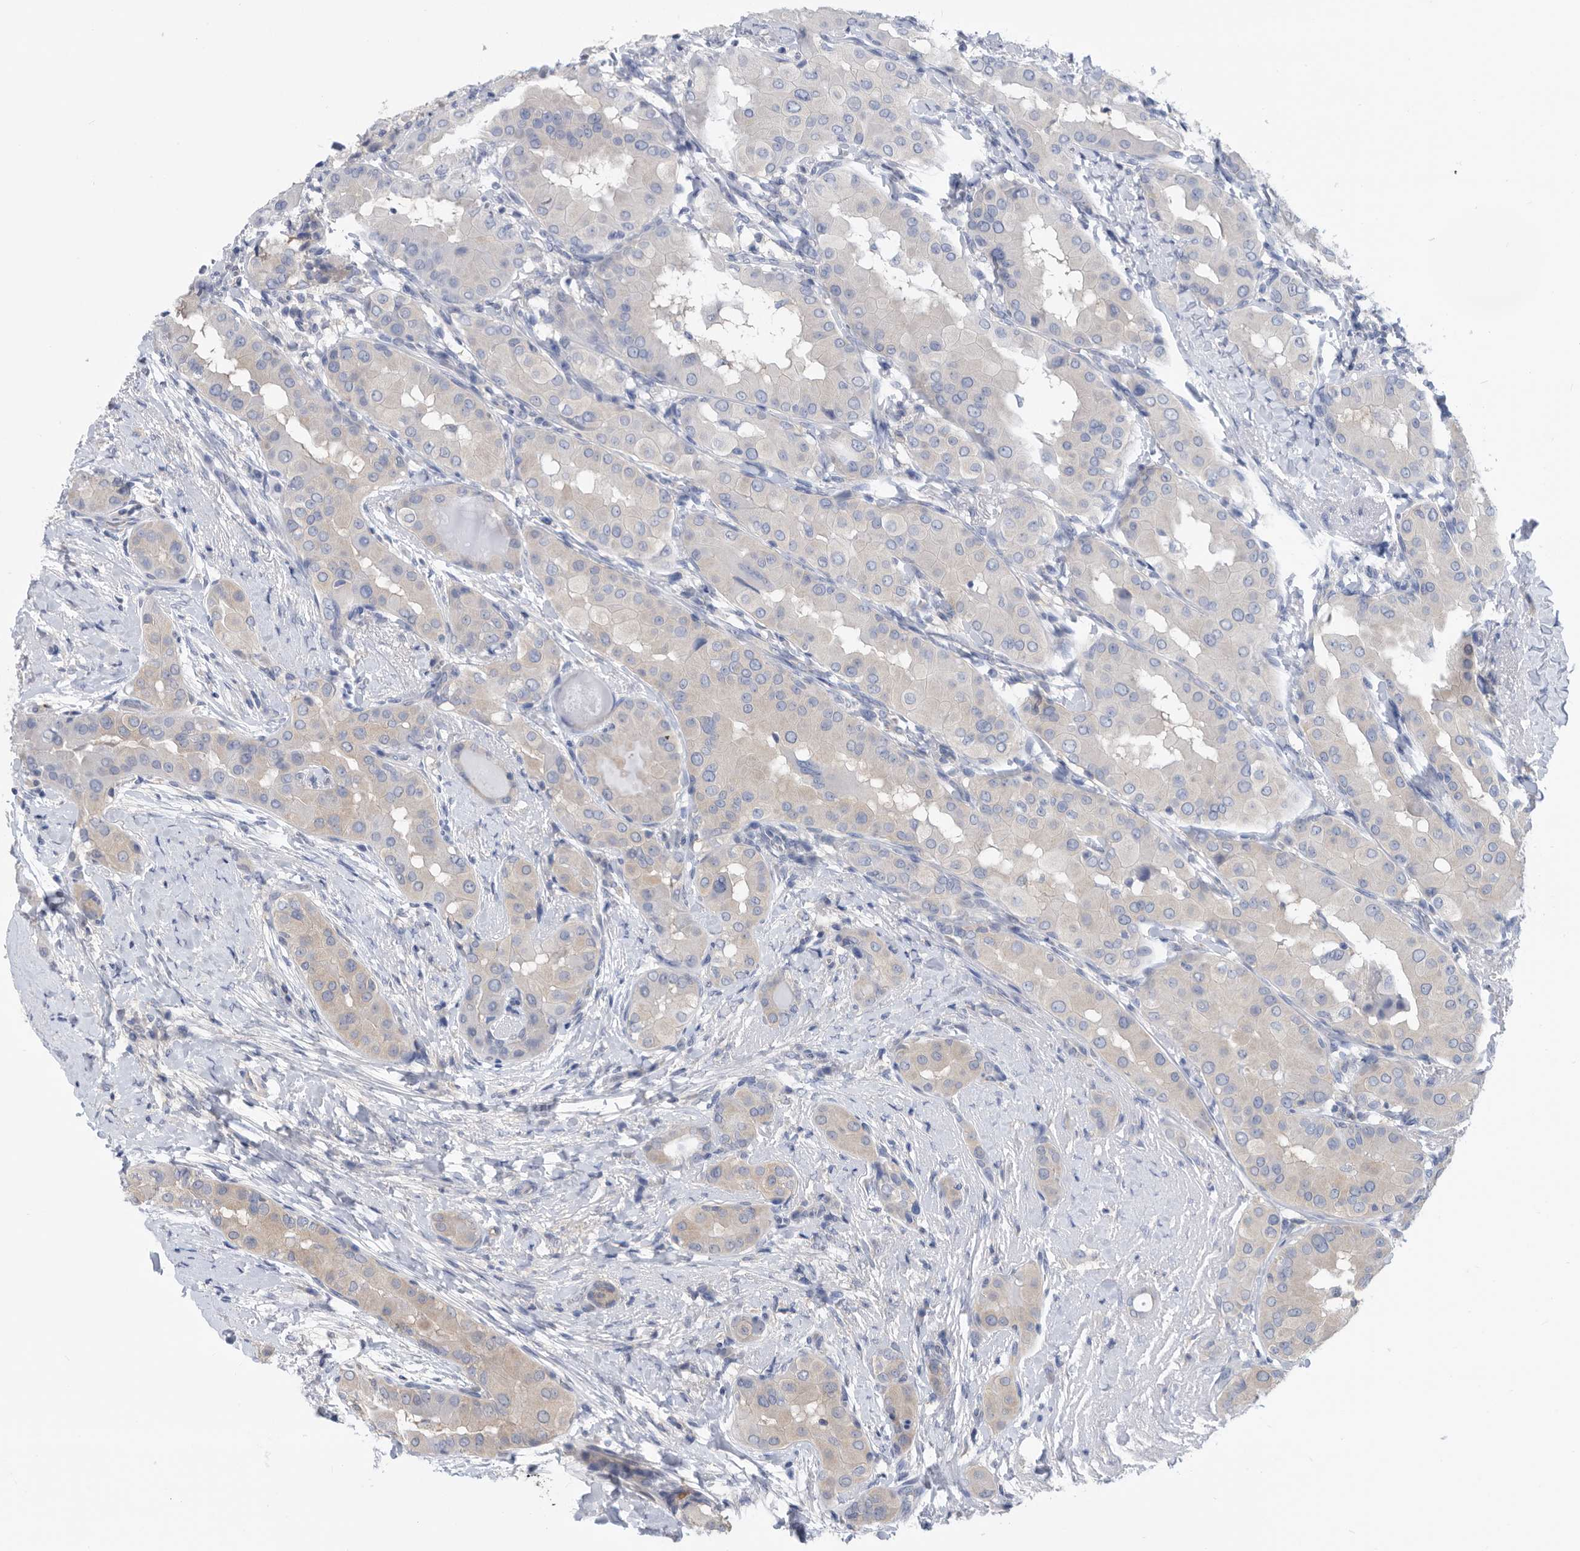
{"staining": {"intensity": "weak", "quantity": "25%-75%", "location": "cytoplasmic/membranous"}, "tissue": "thyroid cancer", "cell_type": "Tumor cells", "image_type": "cancer", "snomed": [{"axis": "morphology", "description": "Papillary adenocarcinoma, NOS"}, {"axis": "topography", "description": "Thyroid gland"}], "caption": "Immunohistochemistry of human thyroid papillary adenocarcinoma shows low levels of weak cytoplasmic/membranous positivity in about 25%-75% of tumor cells.", "gene": "CCT4", "patient": {"sex": "male", "age": 33}}